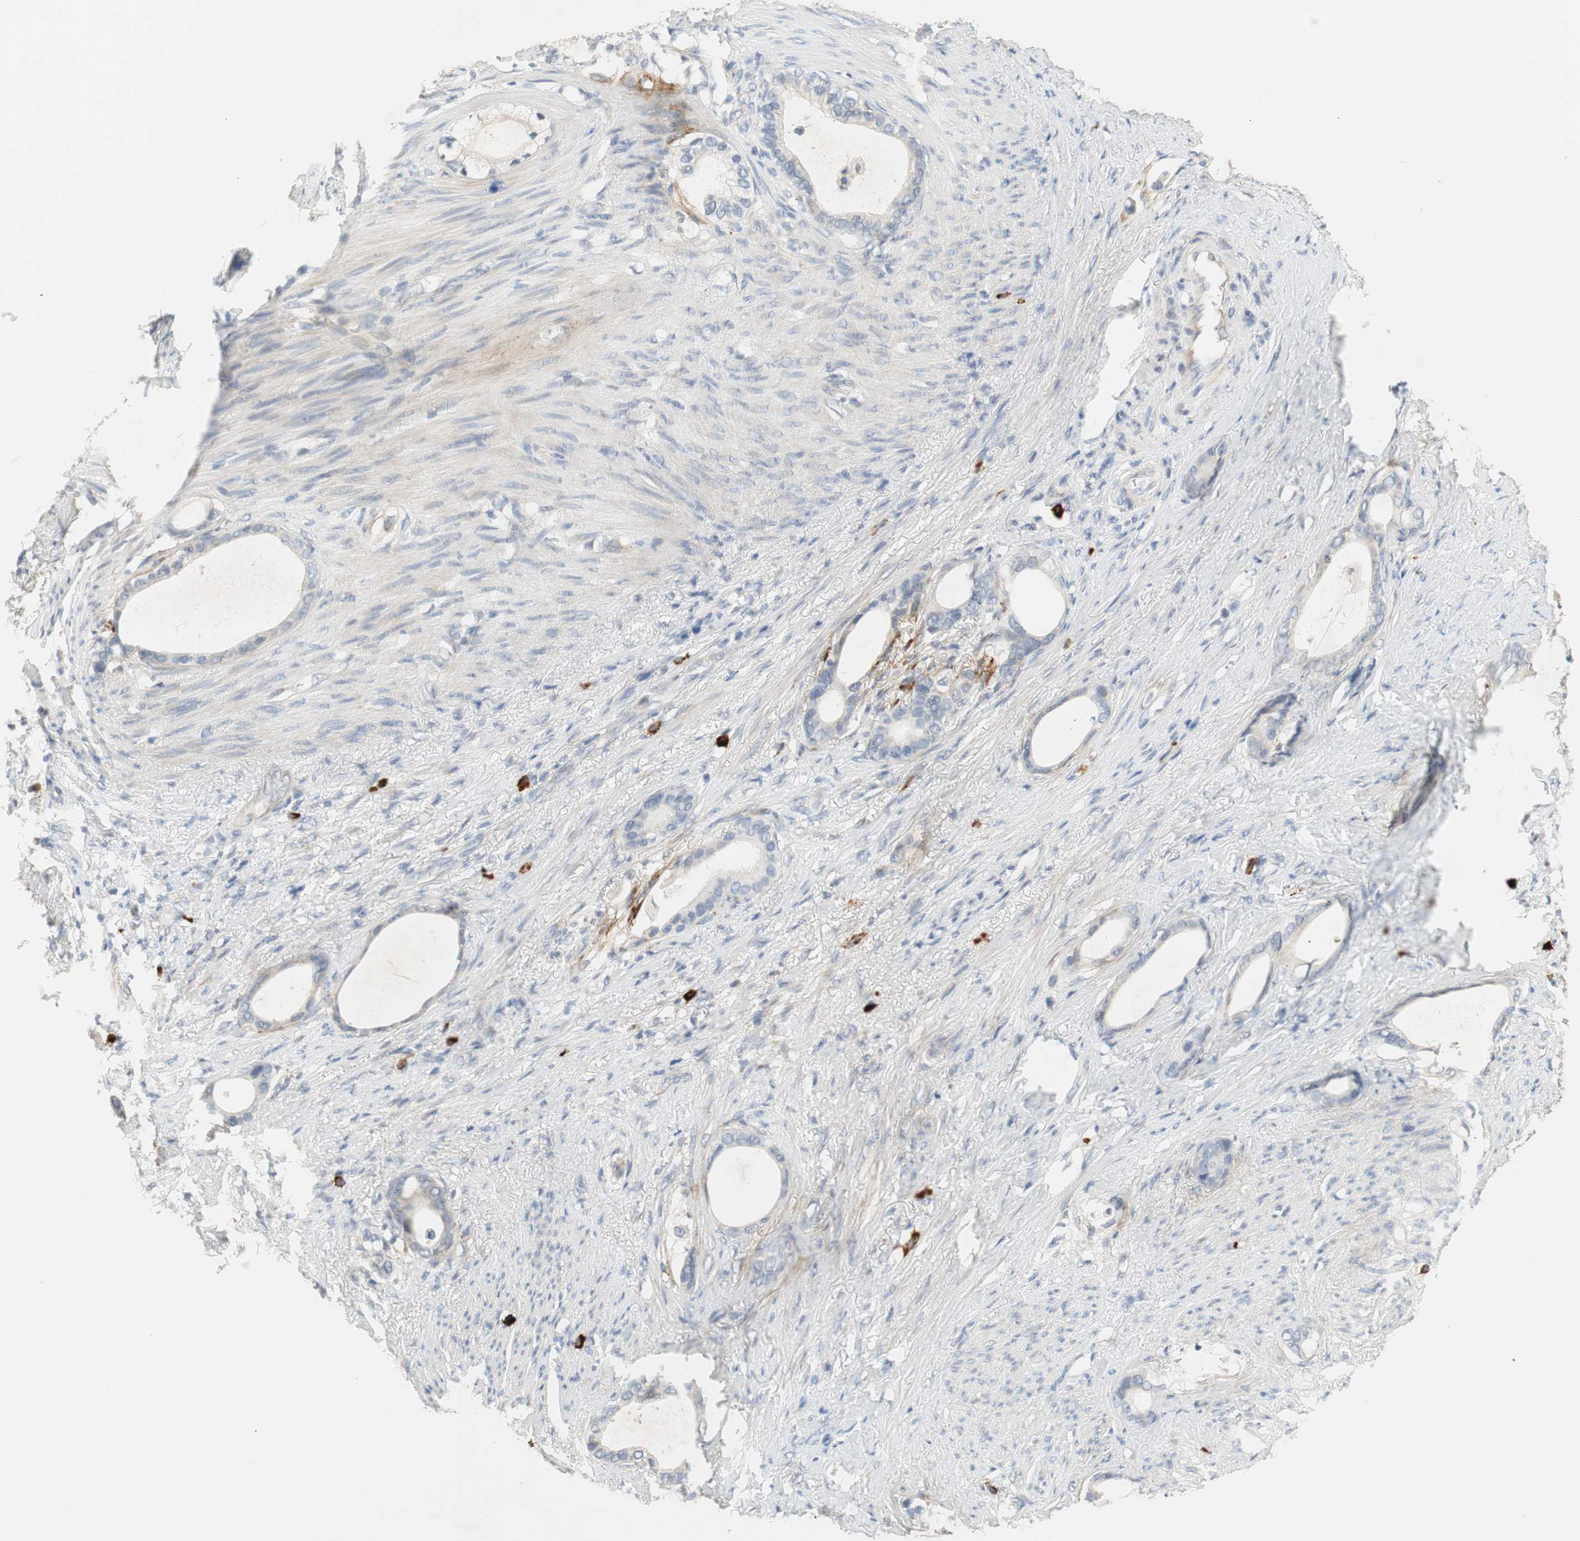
{"staining": {"intensity": "negative", "quantity": "none", "location": "none"}, "tissue": "stomach cancer", "cell_type": "Tumor cells", "image_type": "cancer", "snomed": [{"axis": "morphology", "description": "Adenocarcinoma, NOS"}, {"axis": "topography", "description": "Stomach"}], "caption": "Photomicrograph shows no significant protein staining in tumor cells of stomach cancer. (DAB immunohistochemistry (IHC) visualized using brightfield microscopy, high magnification).", "gene": "COL12A1", "patient": {"sex": "female", "age": 75}}